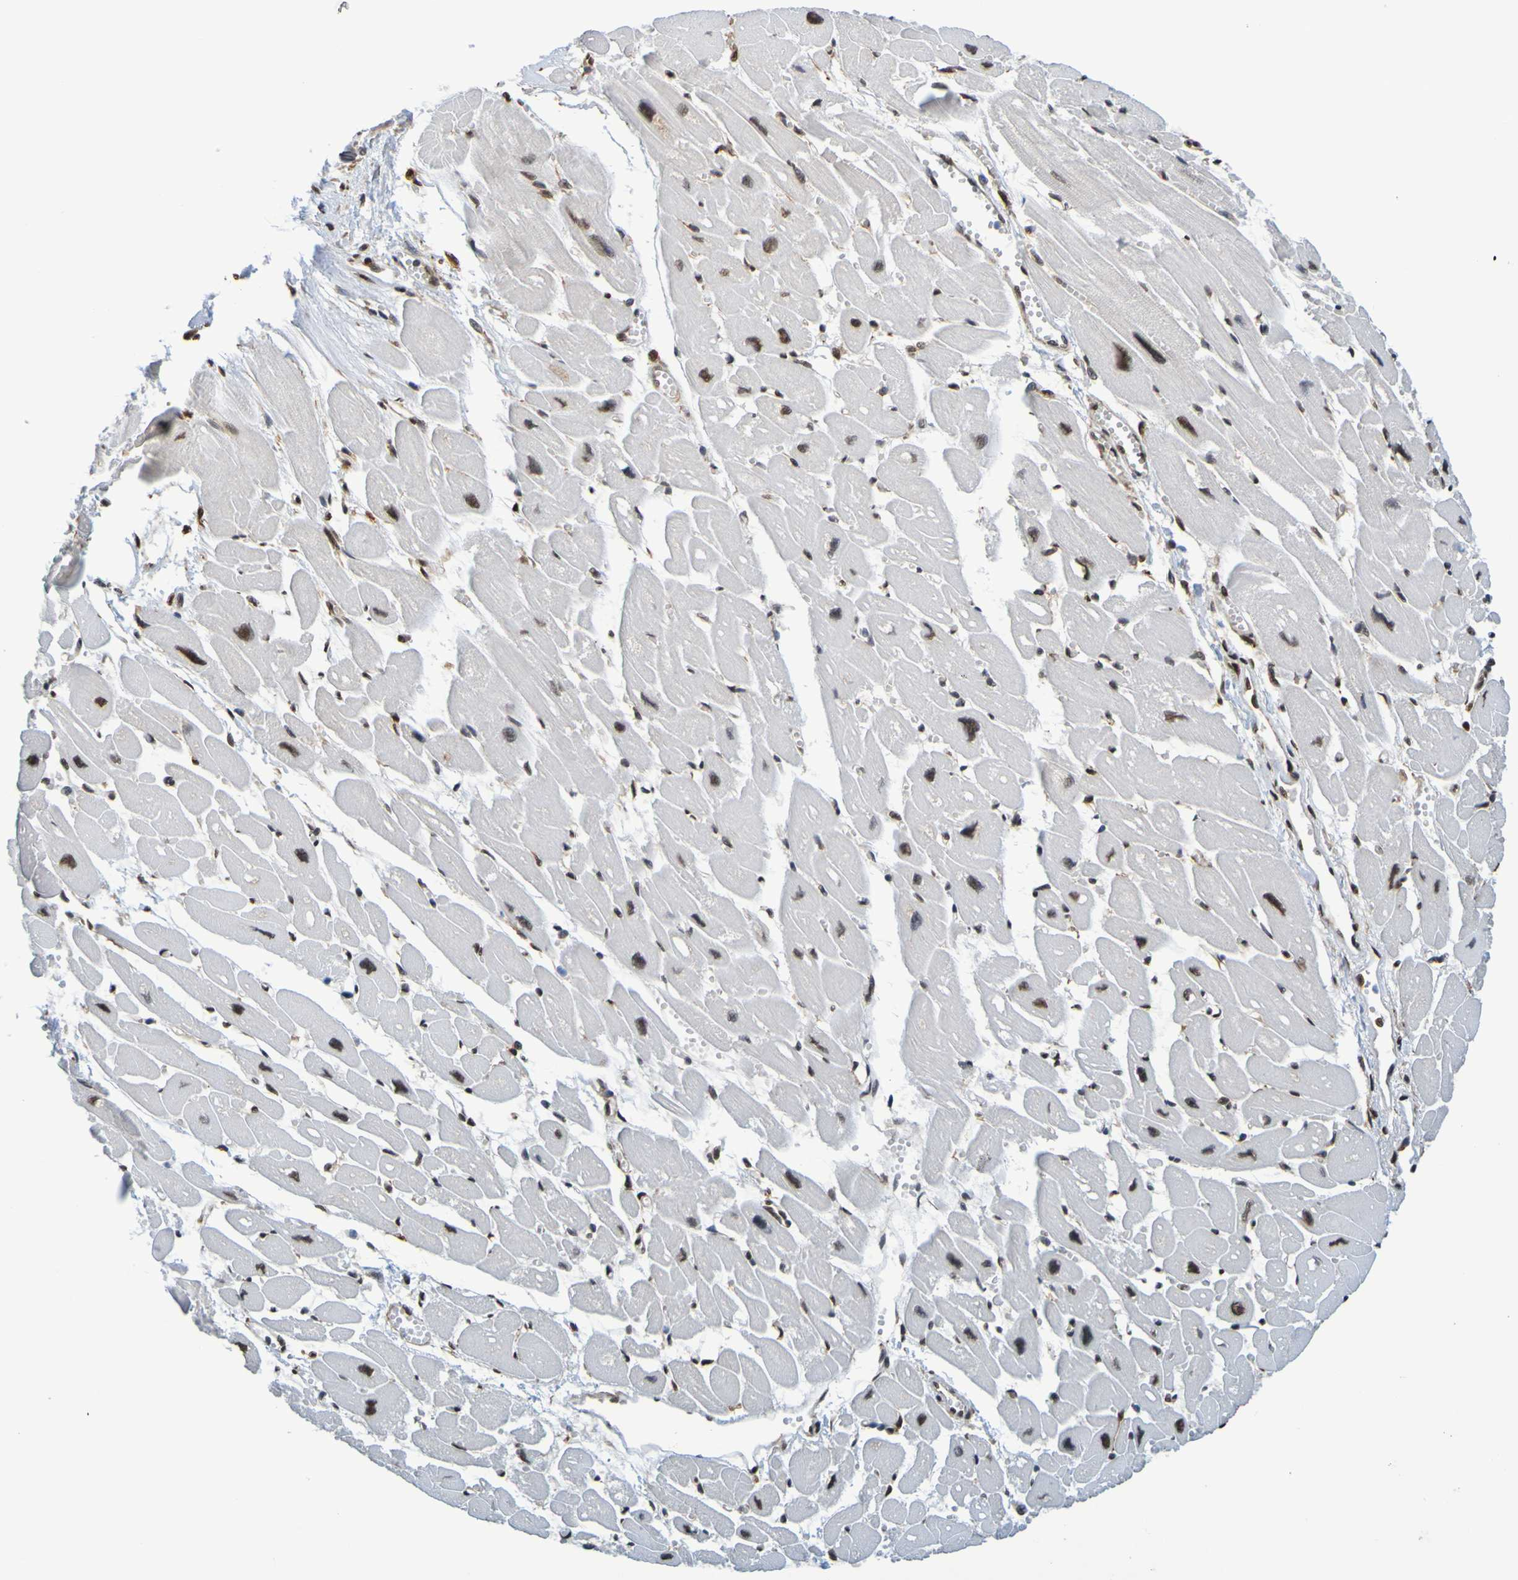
{"staining": {"intensity": "strong", "quantity": "25%-75%", "location": "nuclear"}, "tissue": "heart muscle", "cell_type": "Cardiomyocytes", "image_type": "normal", "snomed": [{"axis": "morphology", "description": "Normal tissue, NOS"}, {"axis": "topography", "description": "Heart"}], "caption": "Strong nuclear staining is present in about 25%-75% of cardiomyocytes in benign heart muscle.", "gene": "HDAC2", "patient": {"sex": "female", "age": 54}}